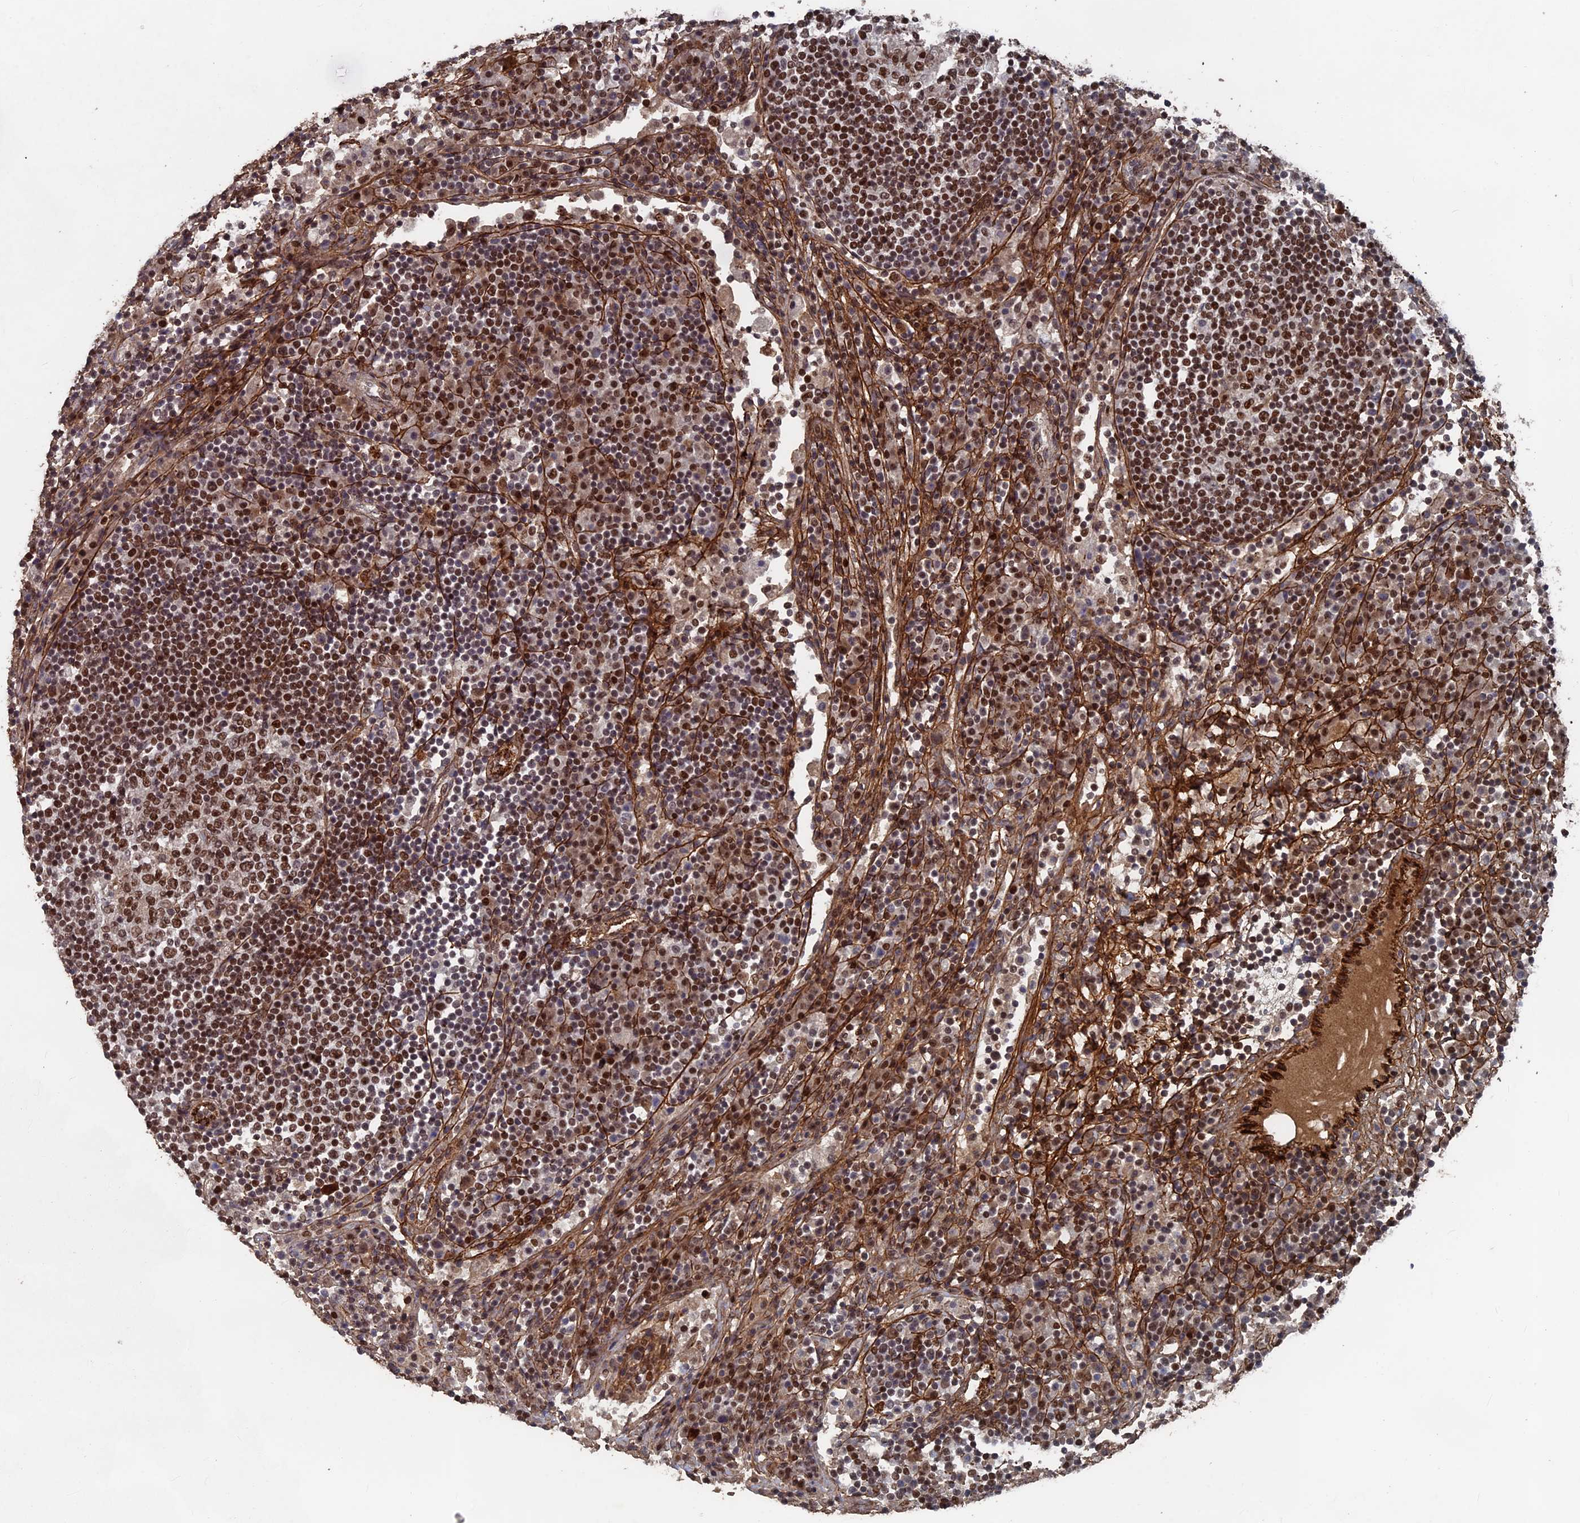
{"staining": {"intensity": "strong", "quantity": ">75%", "location": "nuclear"}, "tissue": "lymph node", "cell_type": "Germinal center cells", "image_type": "normal", "snomed": [{"axis": "morphology", "description": "Normal tissue, NOS"}, {"axis": "topography", "description": "Lymph node"}], "caption": "An immunohistochemistry image of benign tissue is shown. Protein staining in brown shows strong nuclear positivity in lymph node within germinal center cells. The staining was performed using DAB, with brown indicating positive protein expression. Nuclei are stained blue with hematoxylin.", "gene": "SH3D21", "patient": {"sex": "female", "age": 53}}